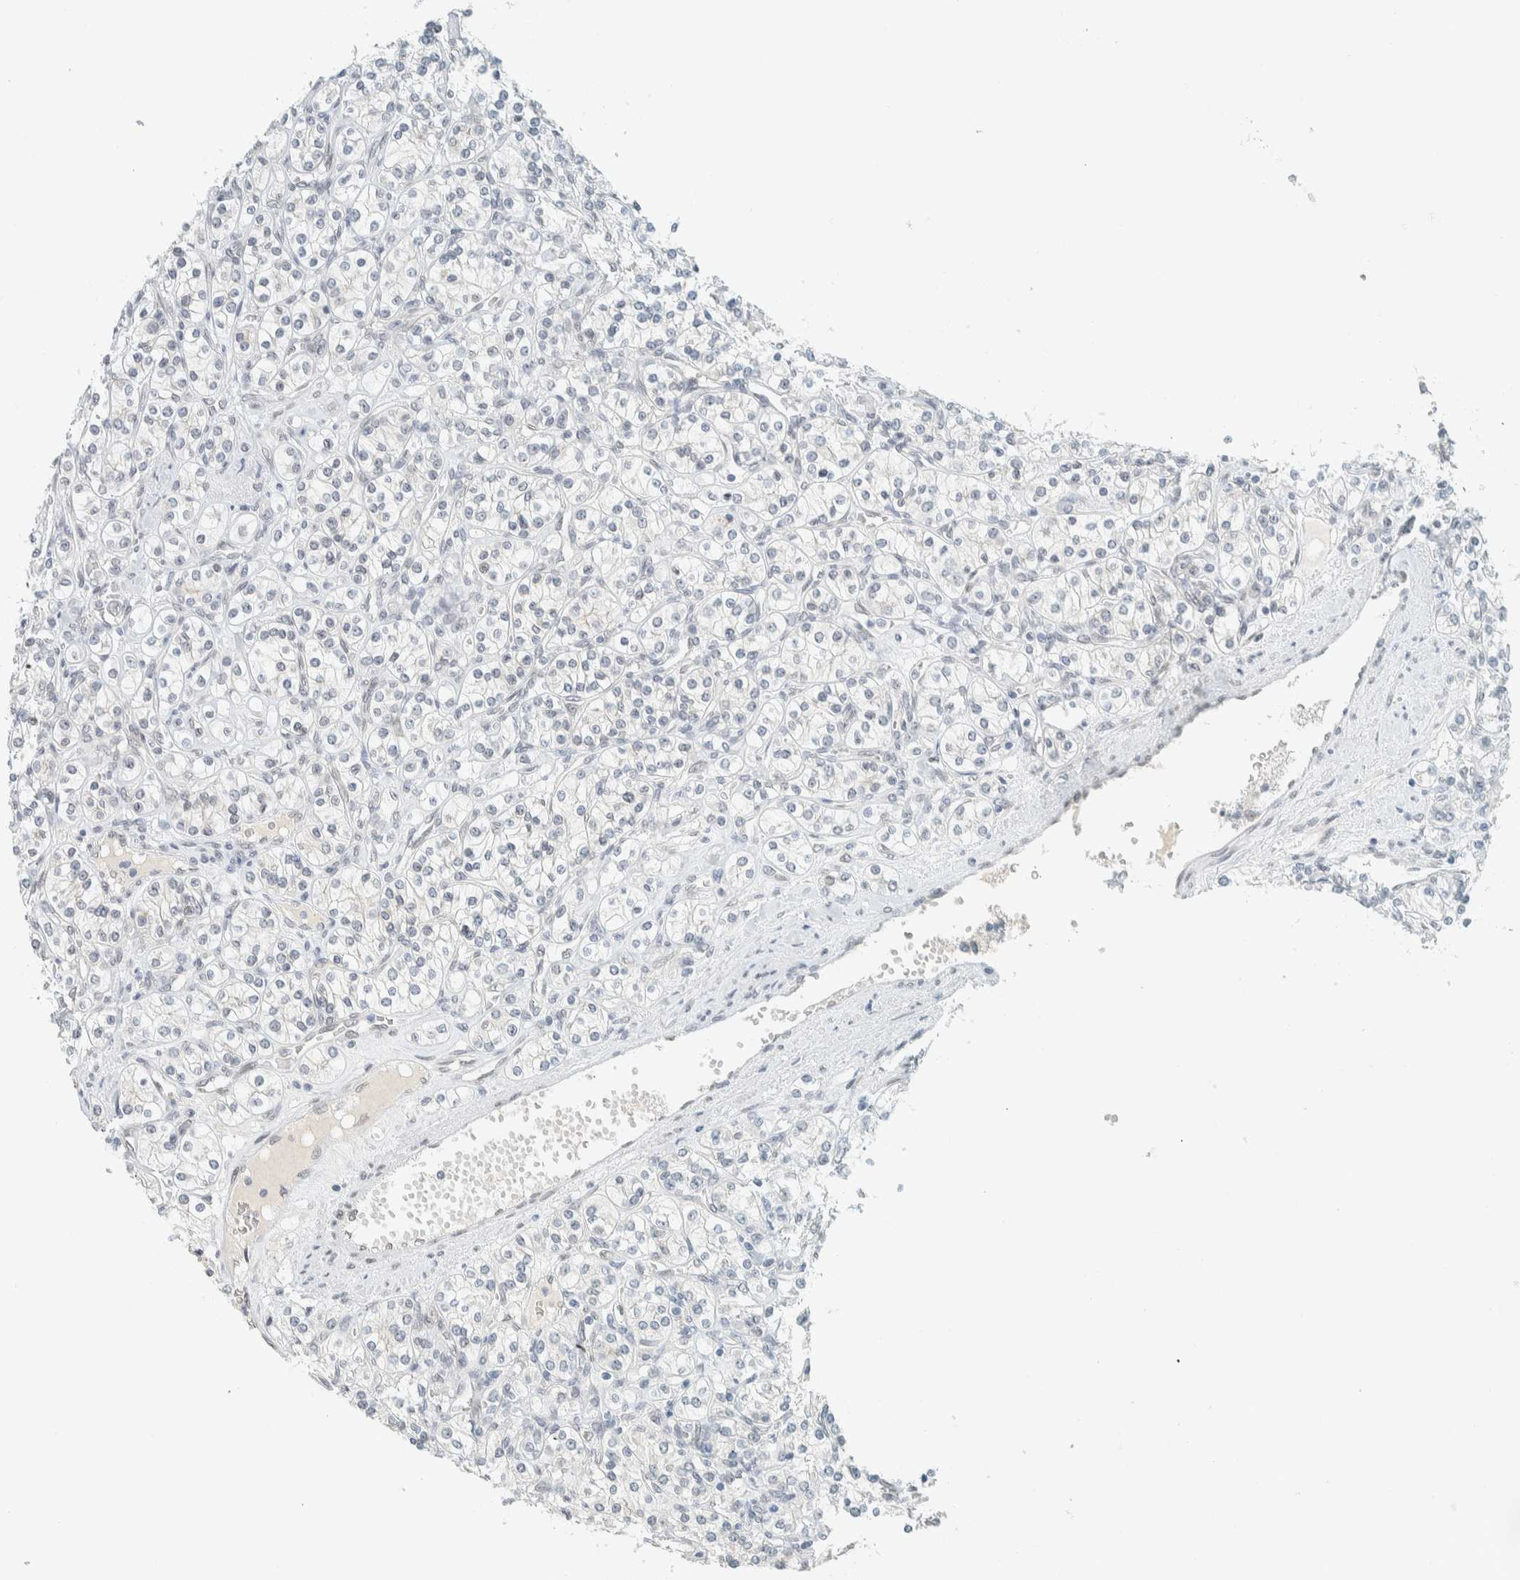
{"staining": {"intensity": "negative", "quantity": "none", "location": "none"}, "tissue": "renal cancer", "cell_type": "Tumor cells", "image_type": "cancer", "snomed": [{"axis": "morphology", "description": "Adenocarcinoma, NOS"}, {"axis": "topography", "description": "Kidney"}], "caption": "Immunohistochemistry image of neoplastic tissue: human adenocarcinoma (renal) stained with DAB (3,3'-diaminobenzidine) shows no significant protein positivity in tumor cells. (Brightfield microscopy of DAB (3,3'-diaminobenzidine) immunohistochemistry at high magnification).", "gene": "C1QTNF12", "patient": {"sex": "male", "age": 77}}